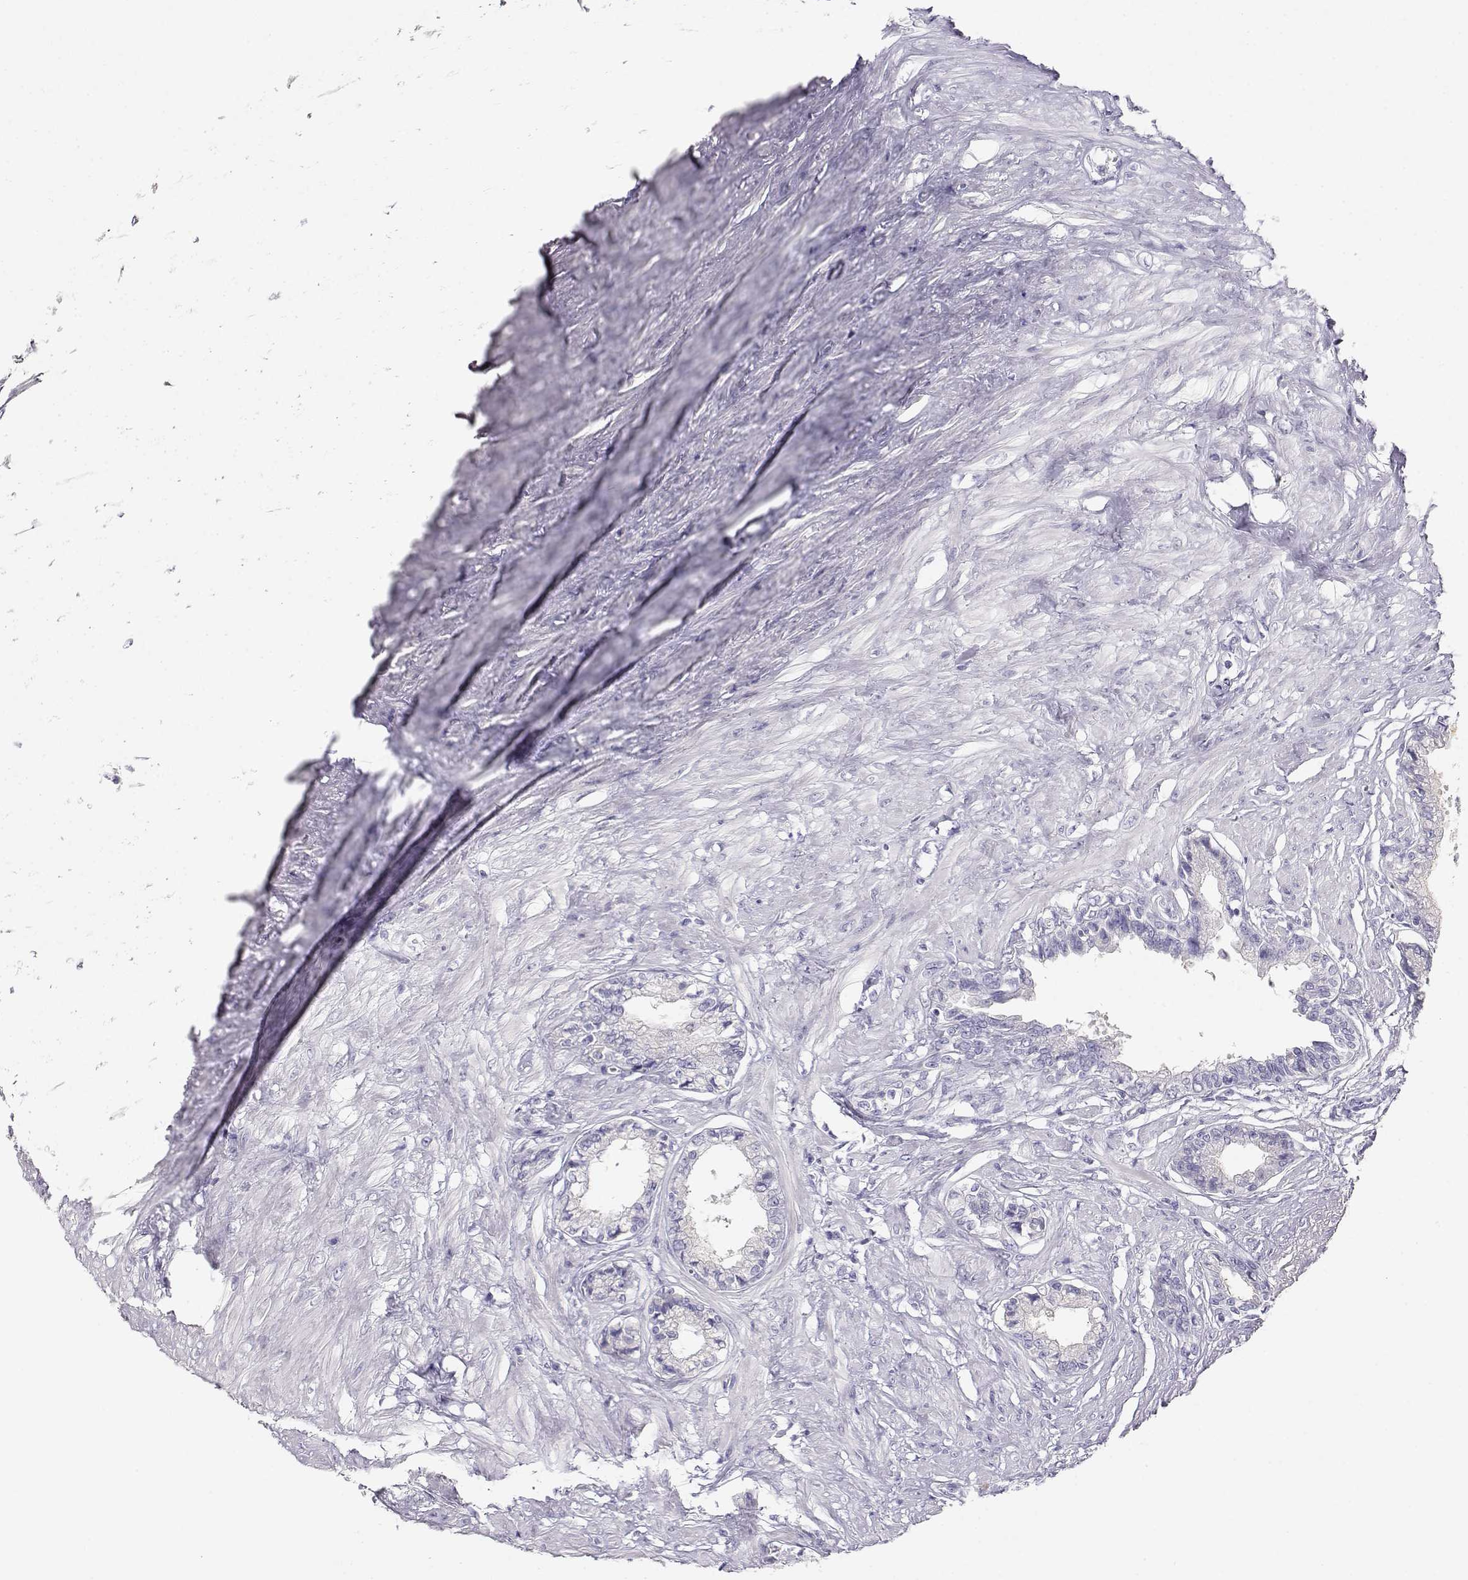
{"staining": {"intensity": "negative", "quantity": "none", "location": "none"}, "tissue": "seminal vesicle", "cell_type": "Glandular cells", "image_type": "normal", "snomed": [{"axis": "morphology", "description": "Normal tissue, NOS"}, {"axis": "morphology", "description": "Urothelial carcinoma, NOS"}, {"axis": "topography", "description": "Urinary bladder"}, {"axis": "topography", "description": "Seminal veicle"}], "caption": "Immunohistochemical staining of unremarkable seminal vesicle reveals no significant expression in glandular cells.", "gene": "GPR174", "patient": {"sex": "male", "age": 76}}